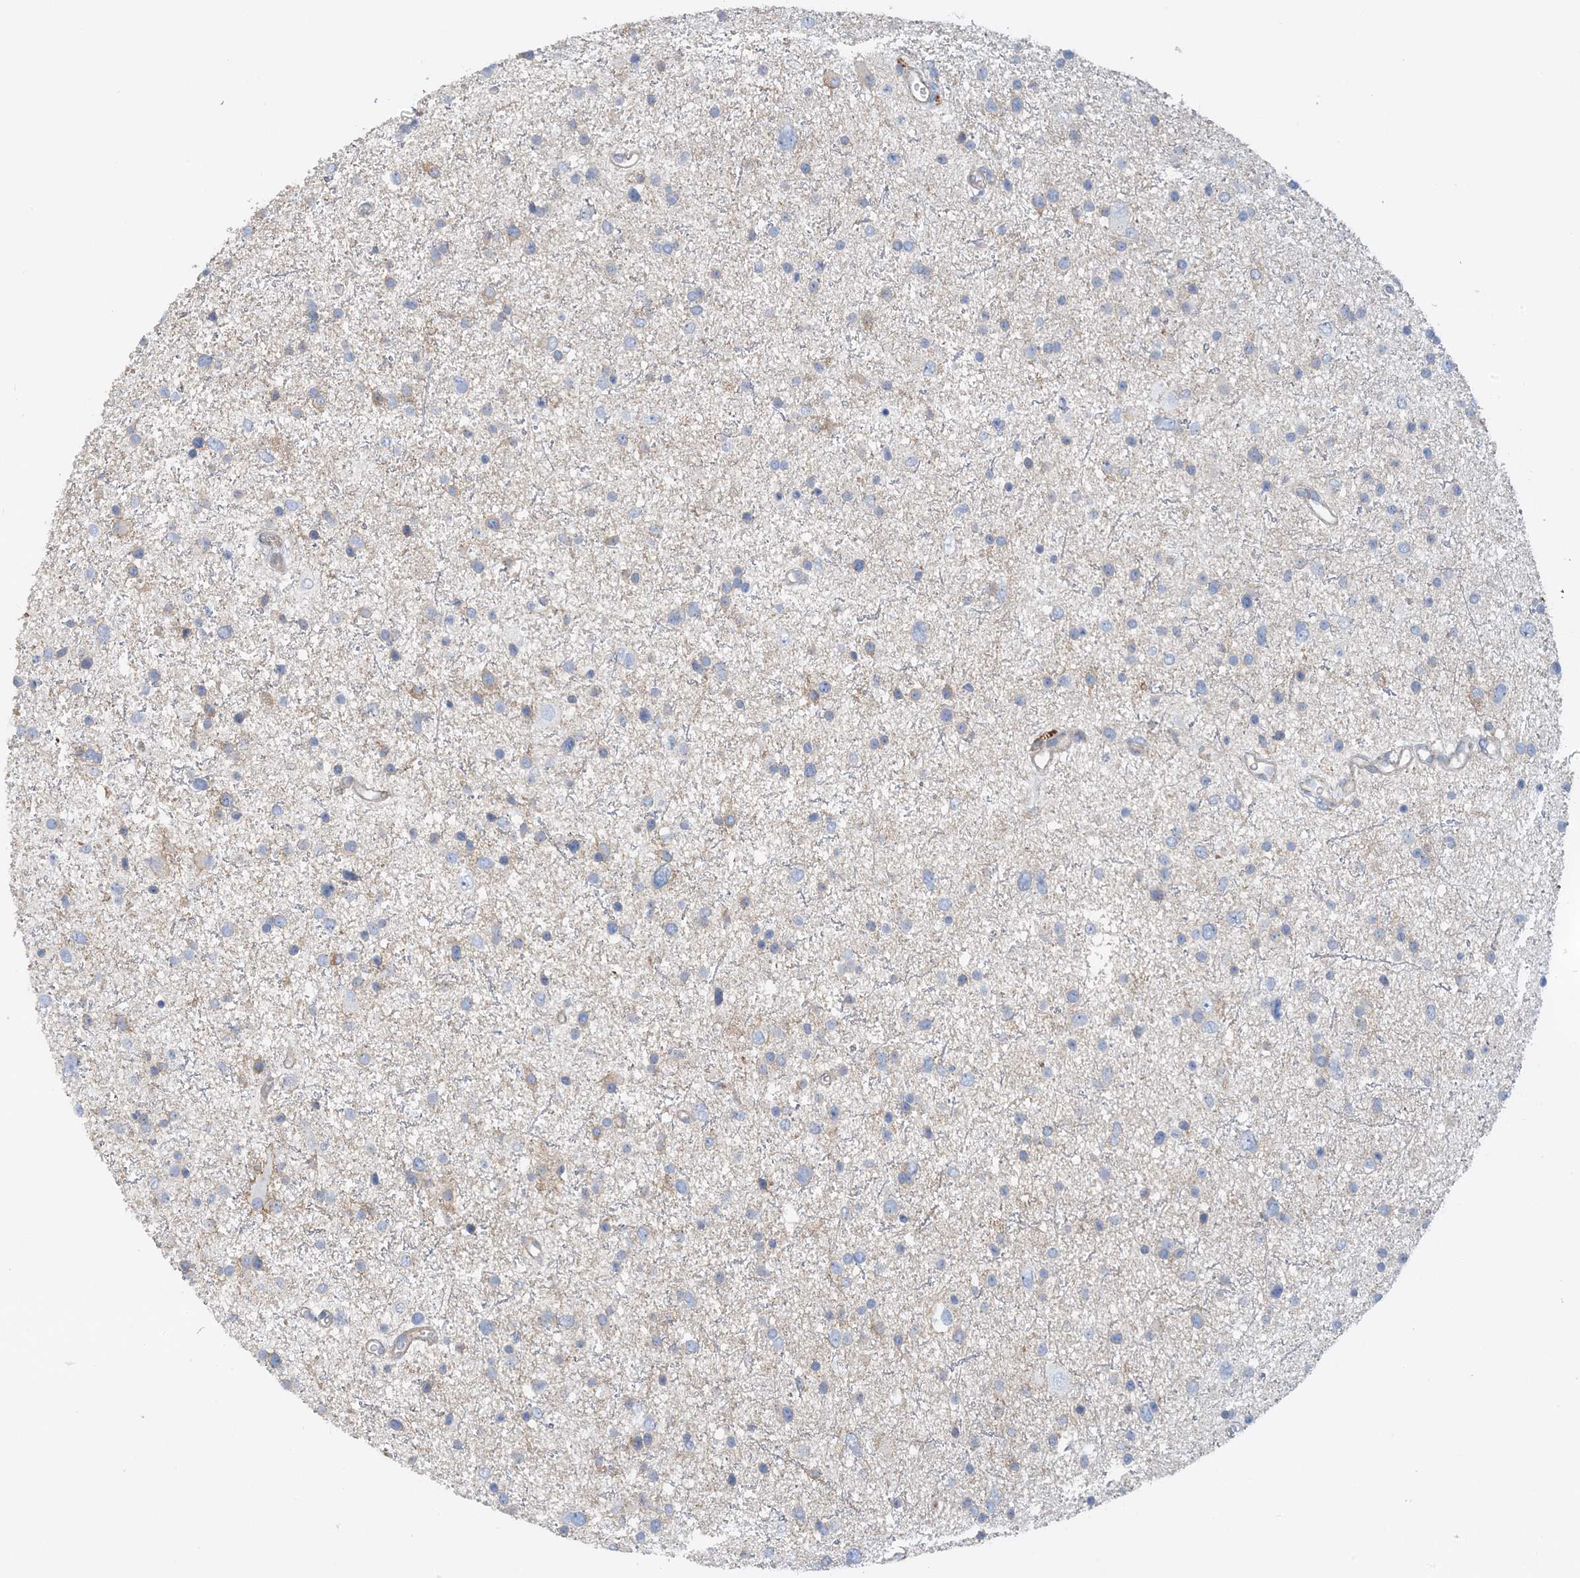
{"staining": {"intensity": "negative", "quantity": "none", "location": "none"}, "tissue": "glioma", "cell_type": "Tumor cells", "image_type": "cancer", "snomed": [{"axis": "morphology", "description": "Glioma, malignant, Low grade"}, {"axis": "topography", "description": "Brain"}], "caption": "IHC photomicrograph of glioma stained for a protein (brown), which shows no positivity in tumor cells.", "gene": "CALHM5", "patient": {"sex": "female", "age": 37}}